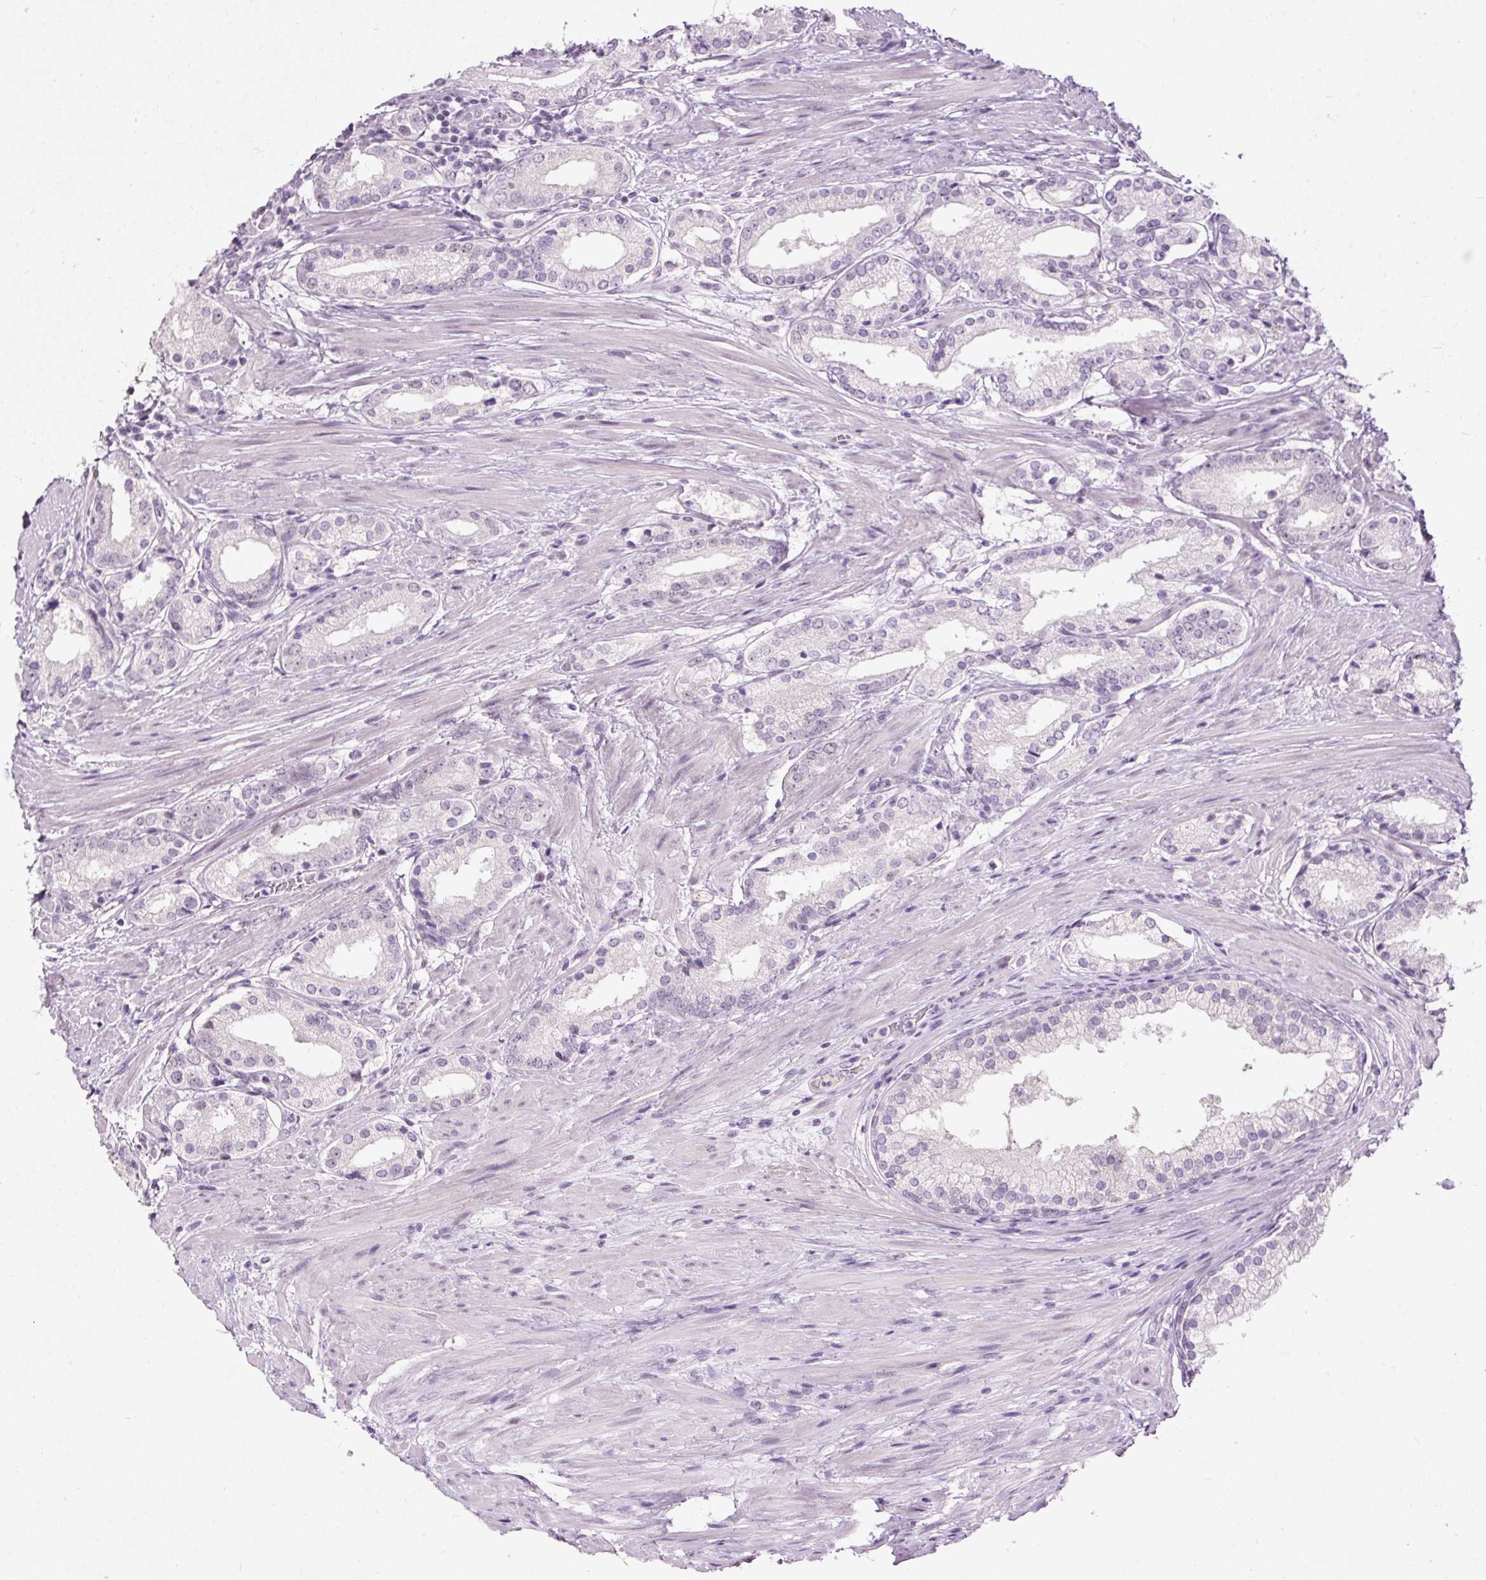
{"staining": {"intensity": "negative", "quantity": "none", "location": "none"}, "tissue": "prostate cancer", "cell_type": "Tumor cells", "image_type": "cancer", "snomed": [{"axis": "morphology", "description": "Adenocarcinoma, Low grade"}, {"axis": "topography", "description": "Prostate"}], "caption": "Immunohistochemical staining of prostate cancer (adenocarcinoma (low-grade)) shows no significant staining in tumor cells.", "gene": "PDE6B", "patient": {"sex": "male", "age": 58}}